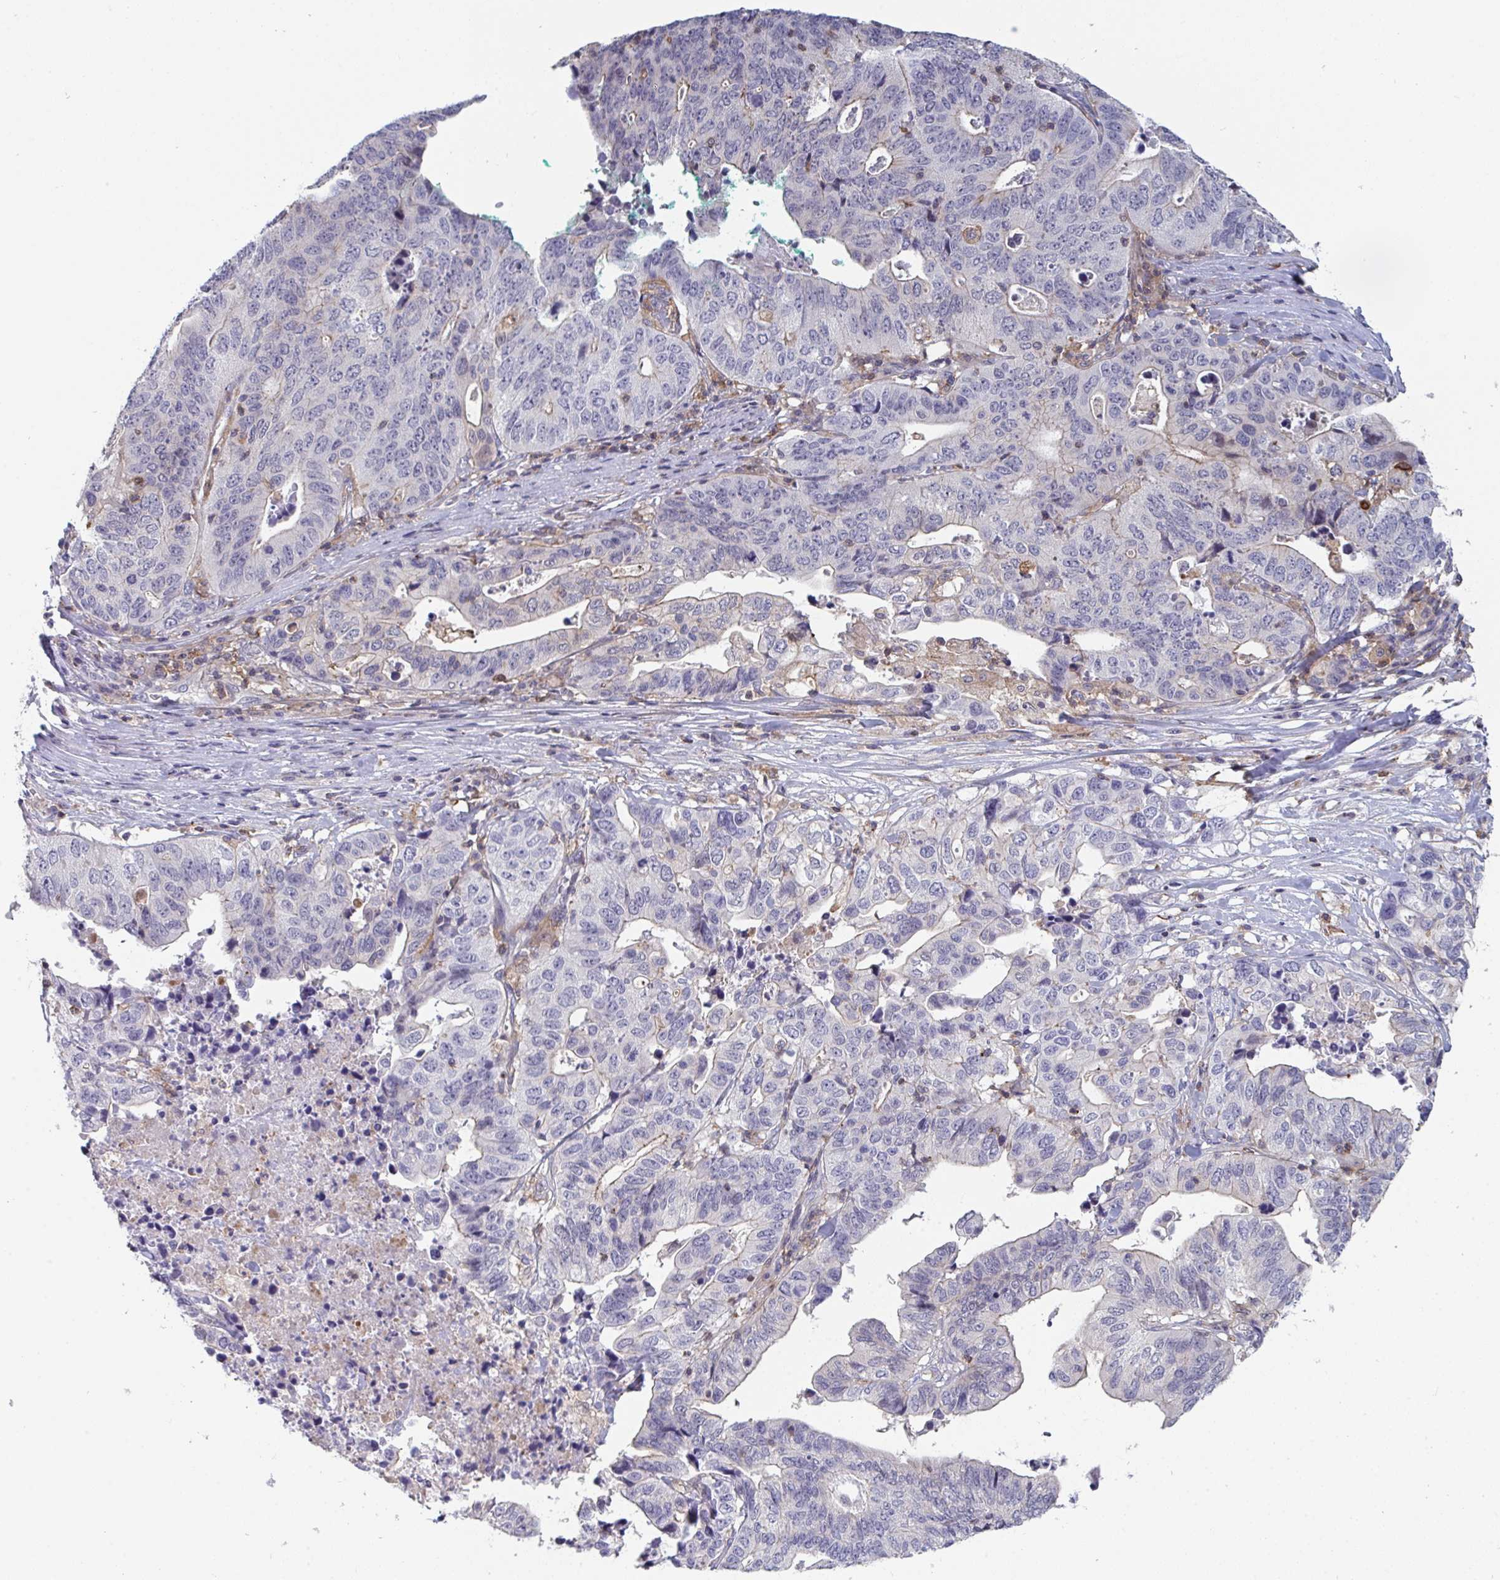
{"staining": {"intensity": "weak", "quantity": "<25%", "location": "cytoplasmic/membranous"}, "tissue": "stomach cancer", "cell_type": "Tumor cells", "image_type": "cancer", "snomed": [{"axis": "morphology", "description": "Adenocarcinoma, NOS"}, {"axis": "topography", "description": "Stomach, upper"}], "caption": "Immunohistochemistry (IHC) photomicrograph of neoplastic tissue: human stomach cancer (adenocarcinoma) stained with DAB (3,3'-diaminobenzidine) exhibits no significant protein staining in tumor cells. Brightfield microscopy of IHC stained with DAB (3,3'-diaminobenzidine) (brown) and hematoxylin (blue), captured at high magnification.", "gene": "DISP2", "patient": {"sex": "female", "age": 67}}